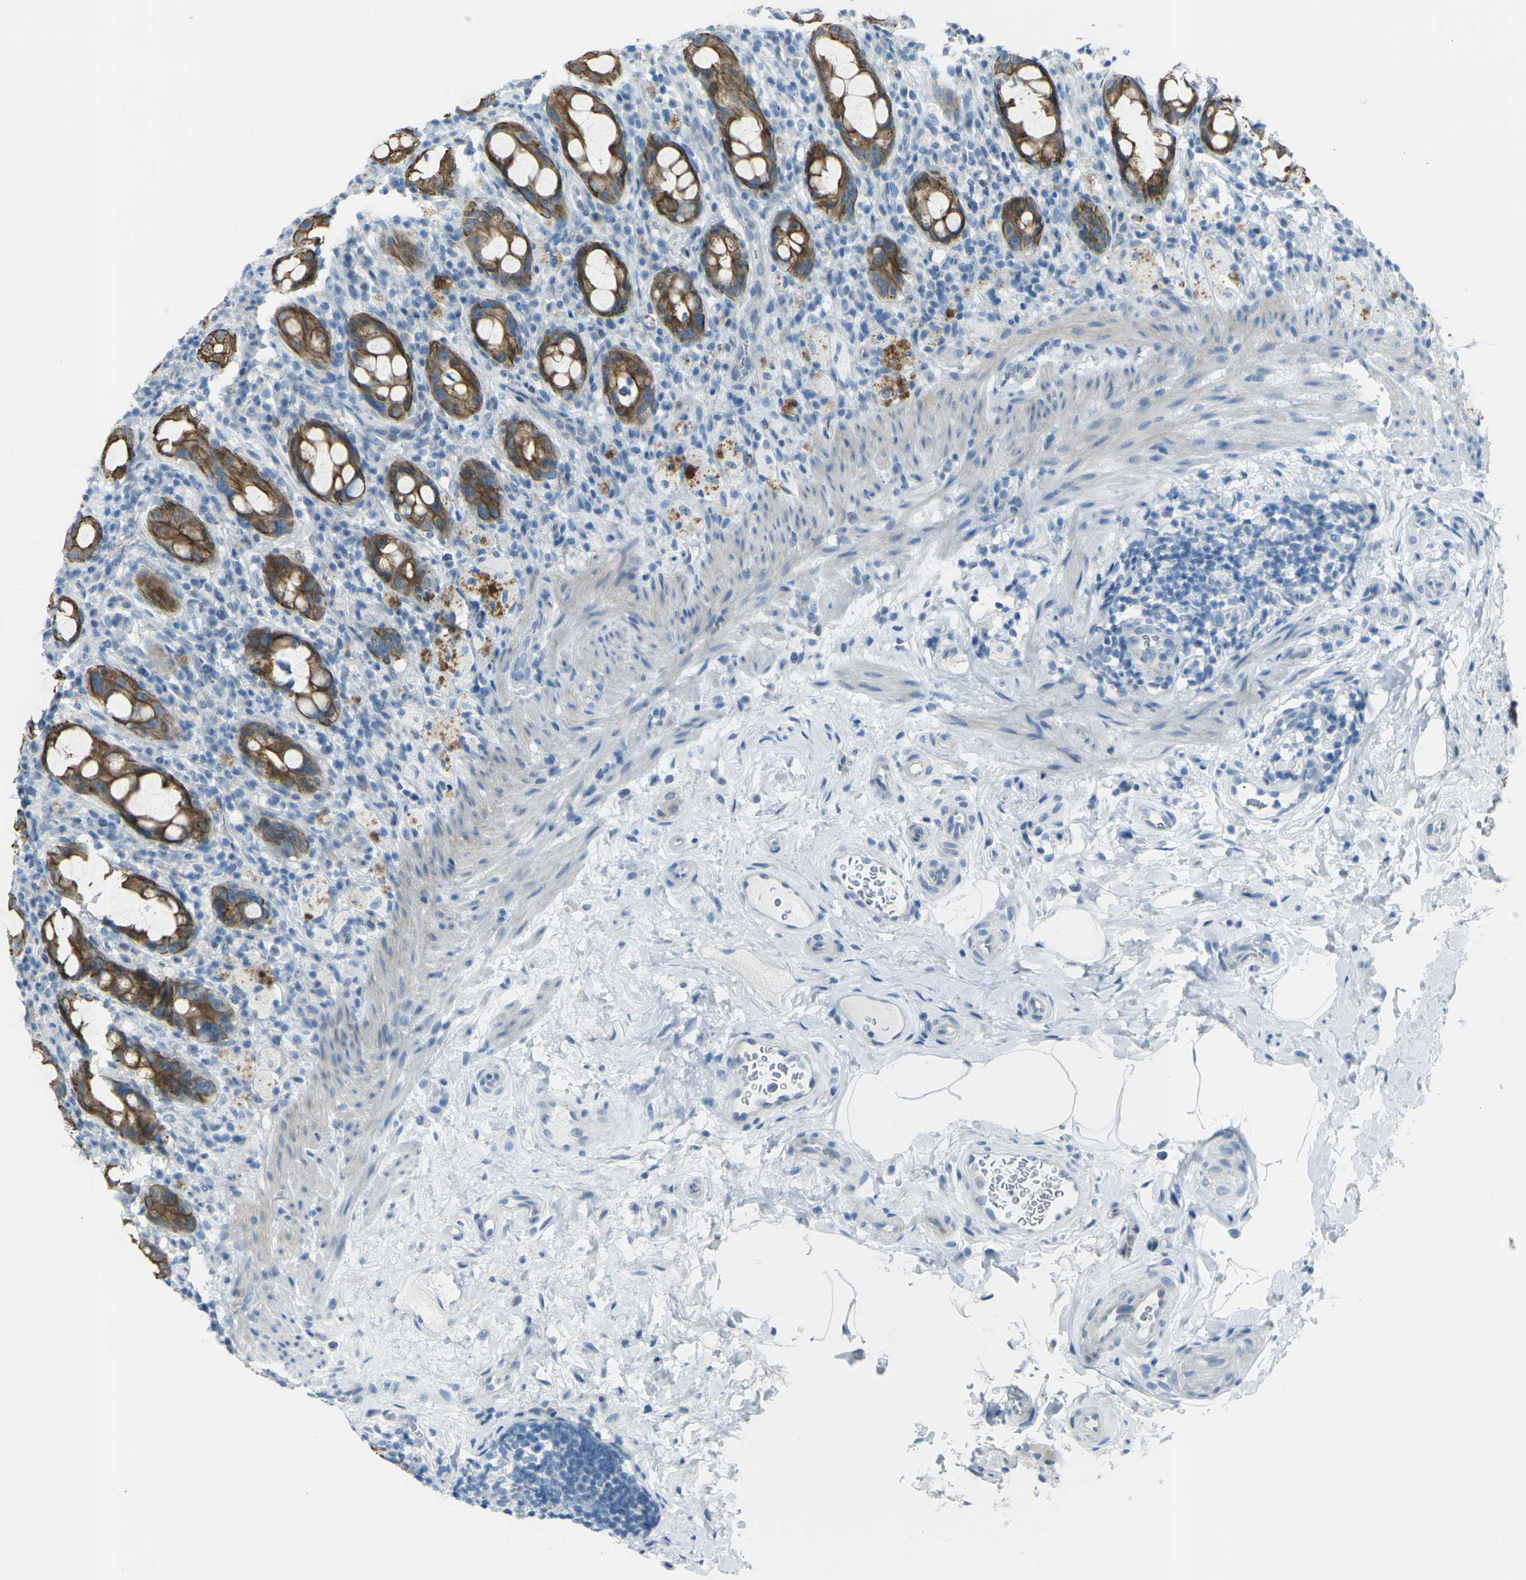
{"staining": {"intensity": "strong", "quantity": "25%-75%", "location": "cytoplasmic/membranous"}, "tissue": "rectum", "cell_type": "Glandular cells", "image_type": "normal", "snomed": [{"axis": "morphology", "description": "Normal tissue, NOS"}, {"axis": "topography", "description": "Rectum"}], "caption": "Rectum stained with DAB IHC exhibits high levels of strong cytoplasmic/membranous positivity in about 25%-75% of glandular cells.", "gene": "ANKRD46", "patient": {"sex": "male", "age": 44}}